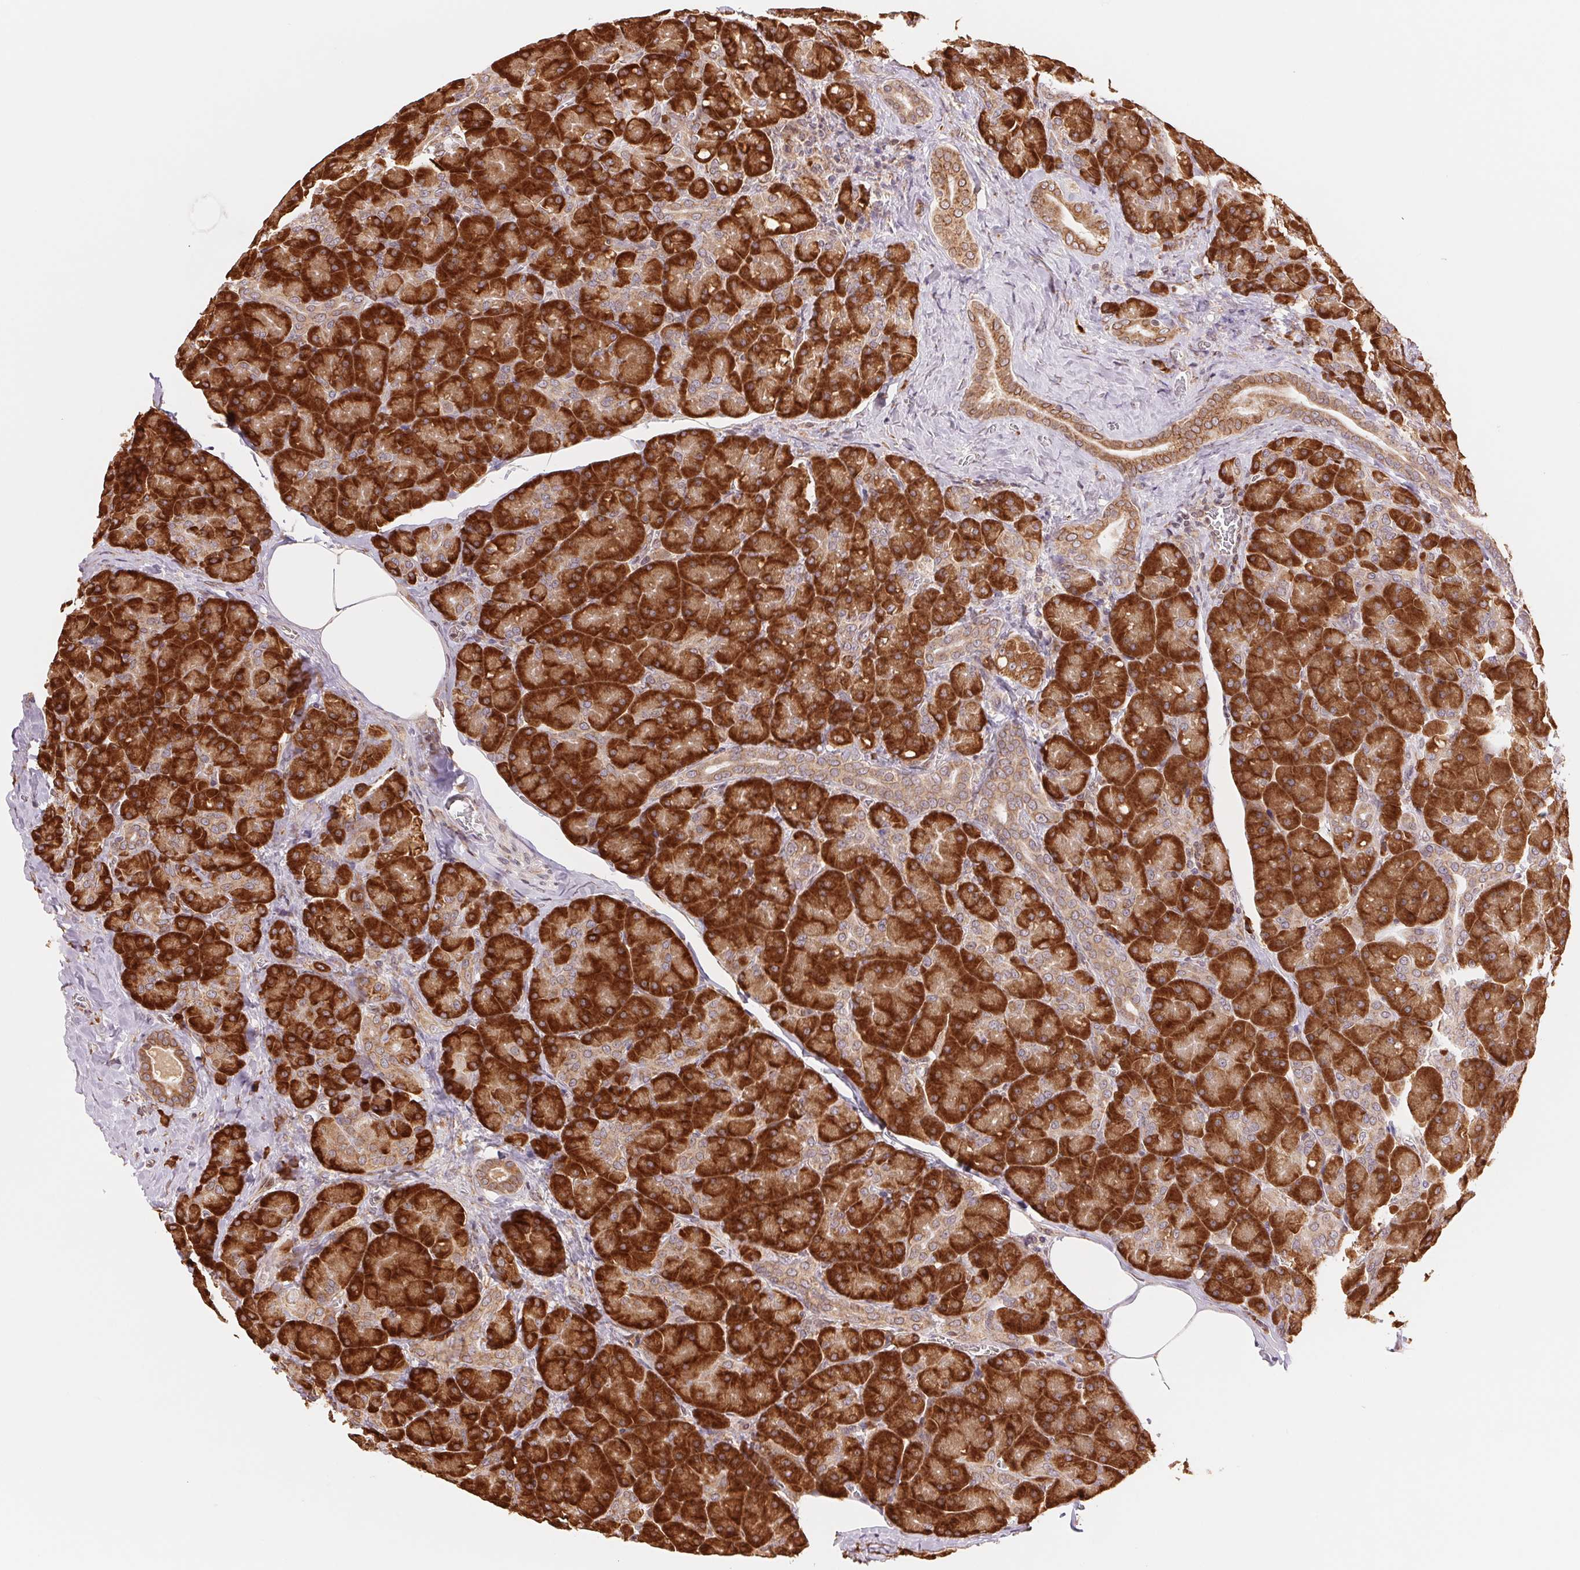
{"staining": {"intensity": "strong", "quantity": ">75%", "location": "cytoplasmic/membranous"}, "tissue": "pancreas", "cell_type": "Exocrine glandular cells", "image_type": "normal", "snomed": [{"axis": "morphology", "description": "Normal tissue, NOS"}, {"axis": "topography", "description": "Pancreas"}], "caption": "Immunohistochemistry staining of normal pancreas, which reveals high levels of strong cytoplasmic/membranous expression in approximately >75% of exocrine glandular cells indicating strong cytoplasmic/membranous protein expression. The staining was performed using DAB (brown) for protein detection and nuclei were counterstained in hematoxylin (blue).", "gene": "RPN1", "patient": {"sex": "male", "age": 55}}